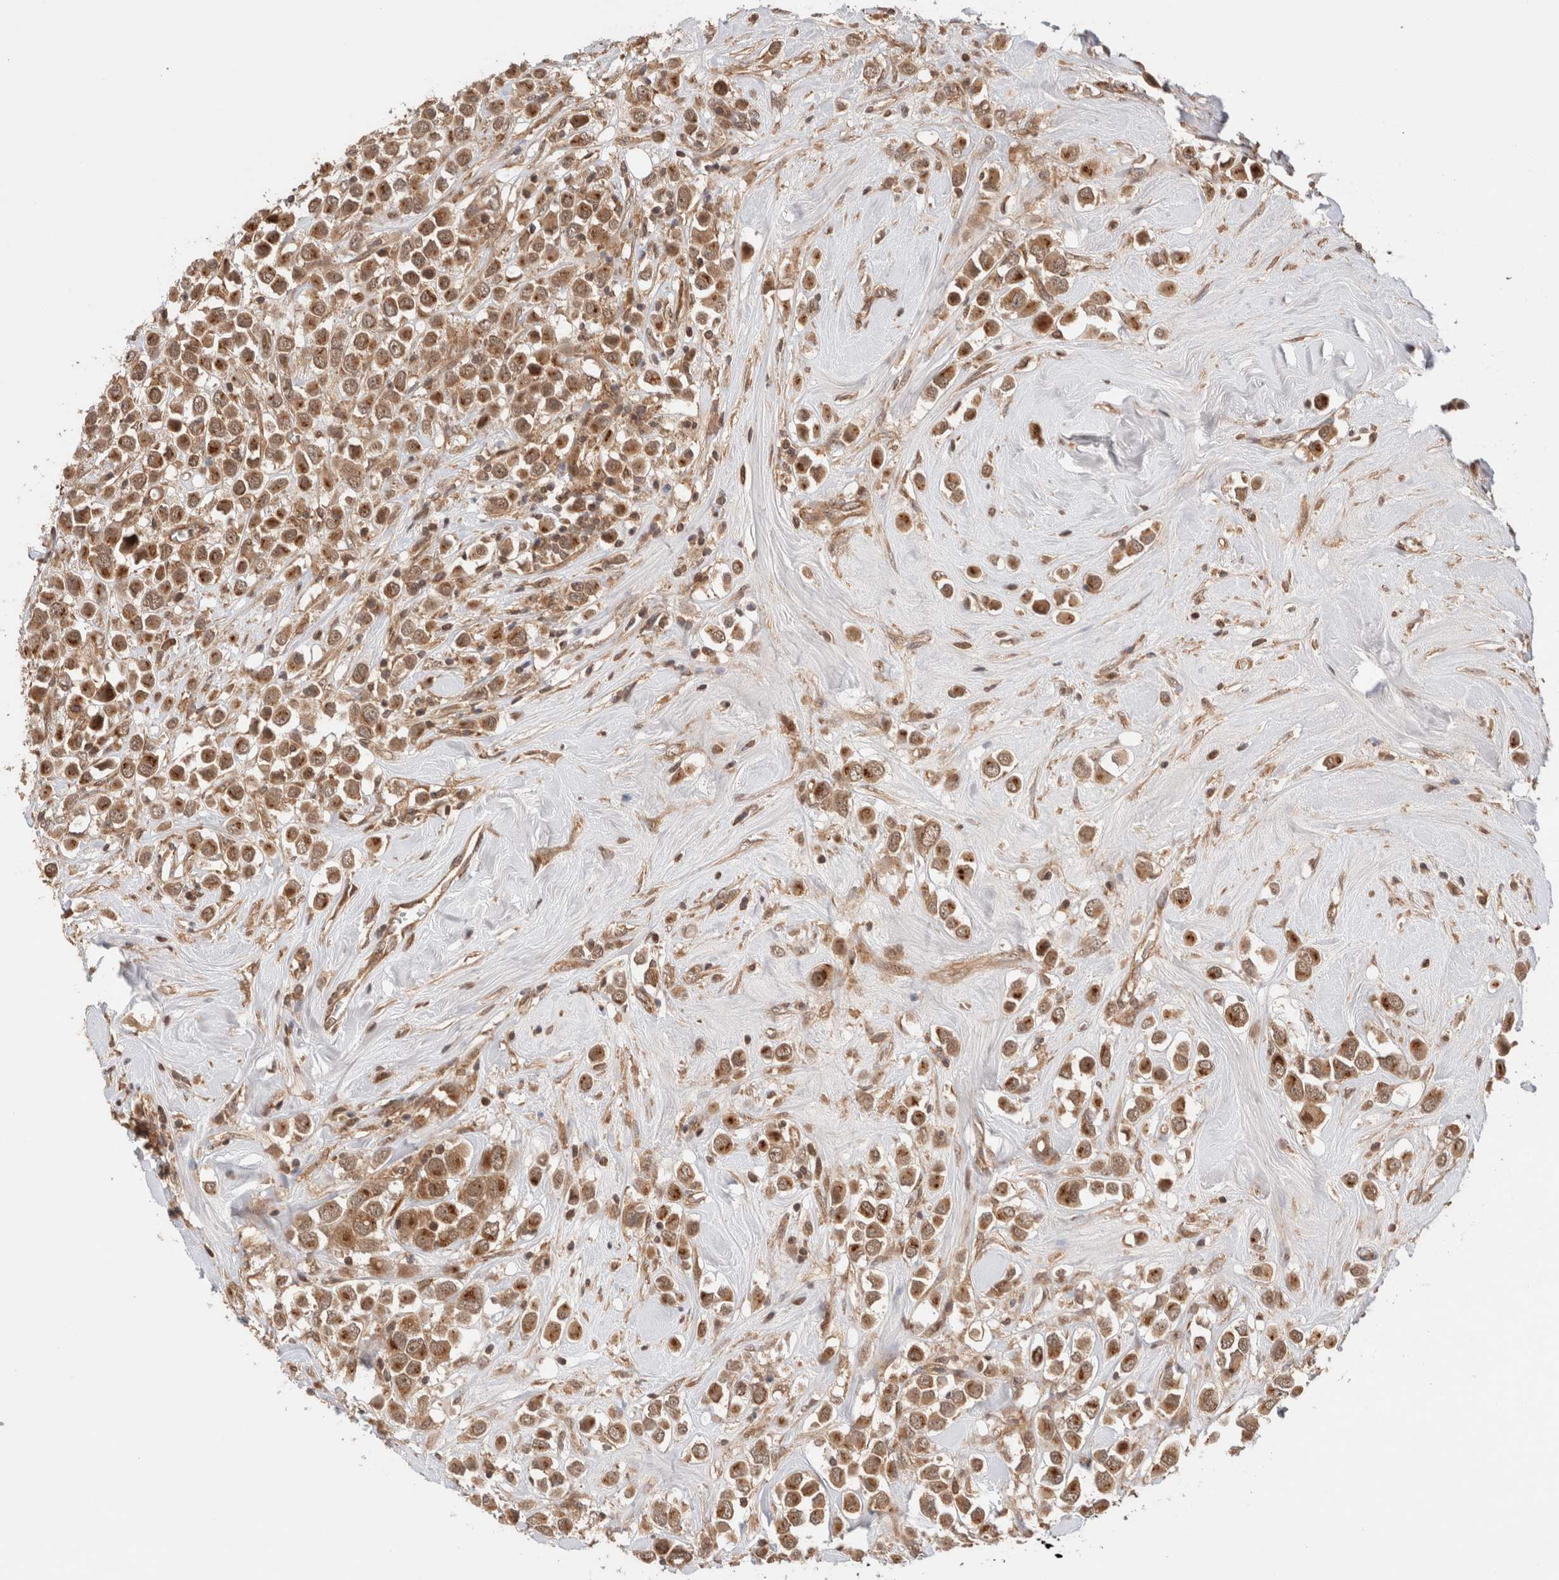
{"staining": {"intensity": "moderate", "quantity": ">75%", "location": "cytoplasmic/membranous,nuclear"}, "tissue": "breast cancer", "cell_type": "Tumor cells", "image_type": "cancer", "snomed": [{"axis": "morphology", "description": "Duct carcinoma"}, {"axis": "topography", "description": "Breast"}], "caption": "Moderate cytoplasmic/membranous and nuclear staining for a protein is present in approximately >75% of tumor cells of invasive ductal carcinoma (breast) using IHC.", "gene": "SIKE1", "patient": {"sex": "female", "age": 61}}